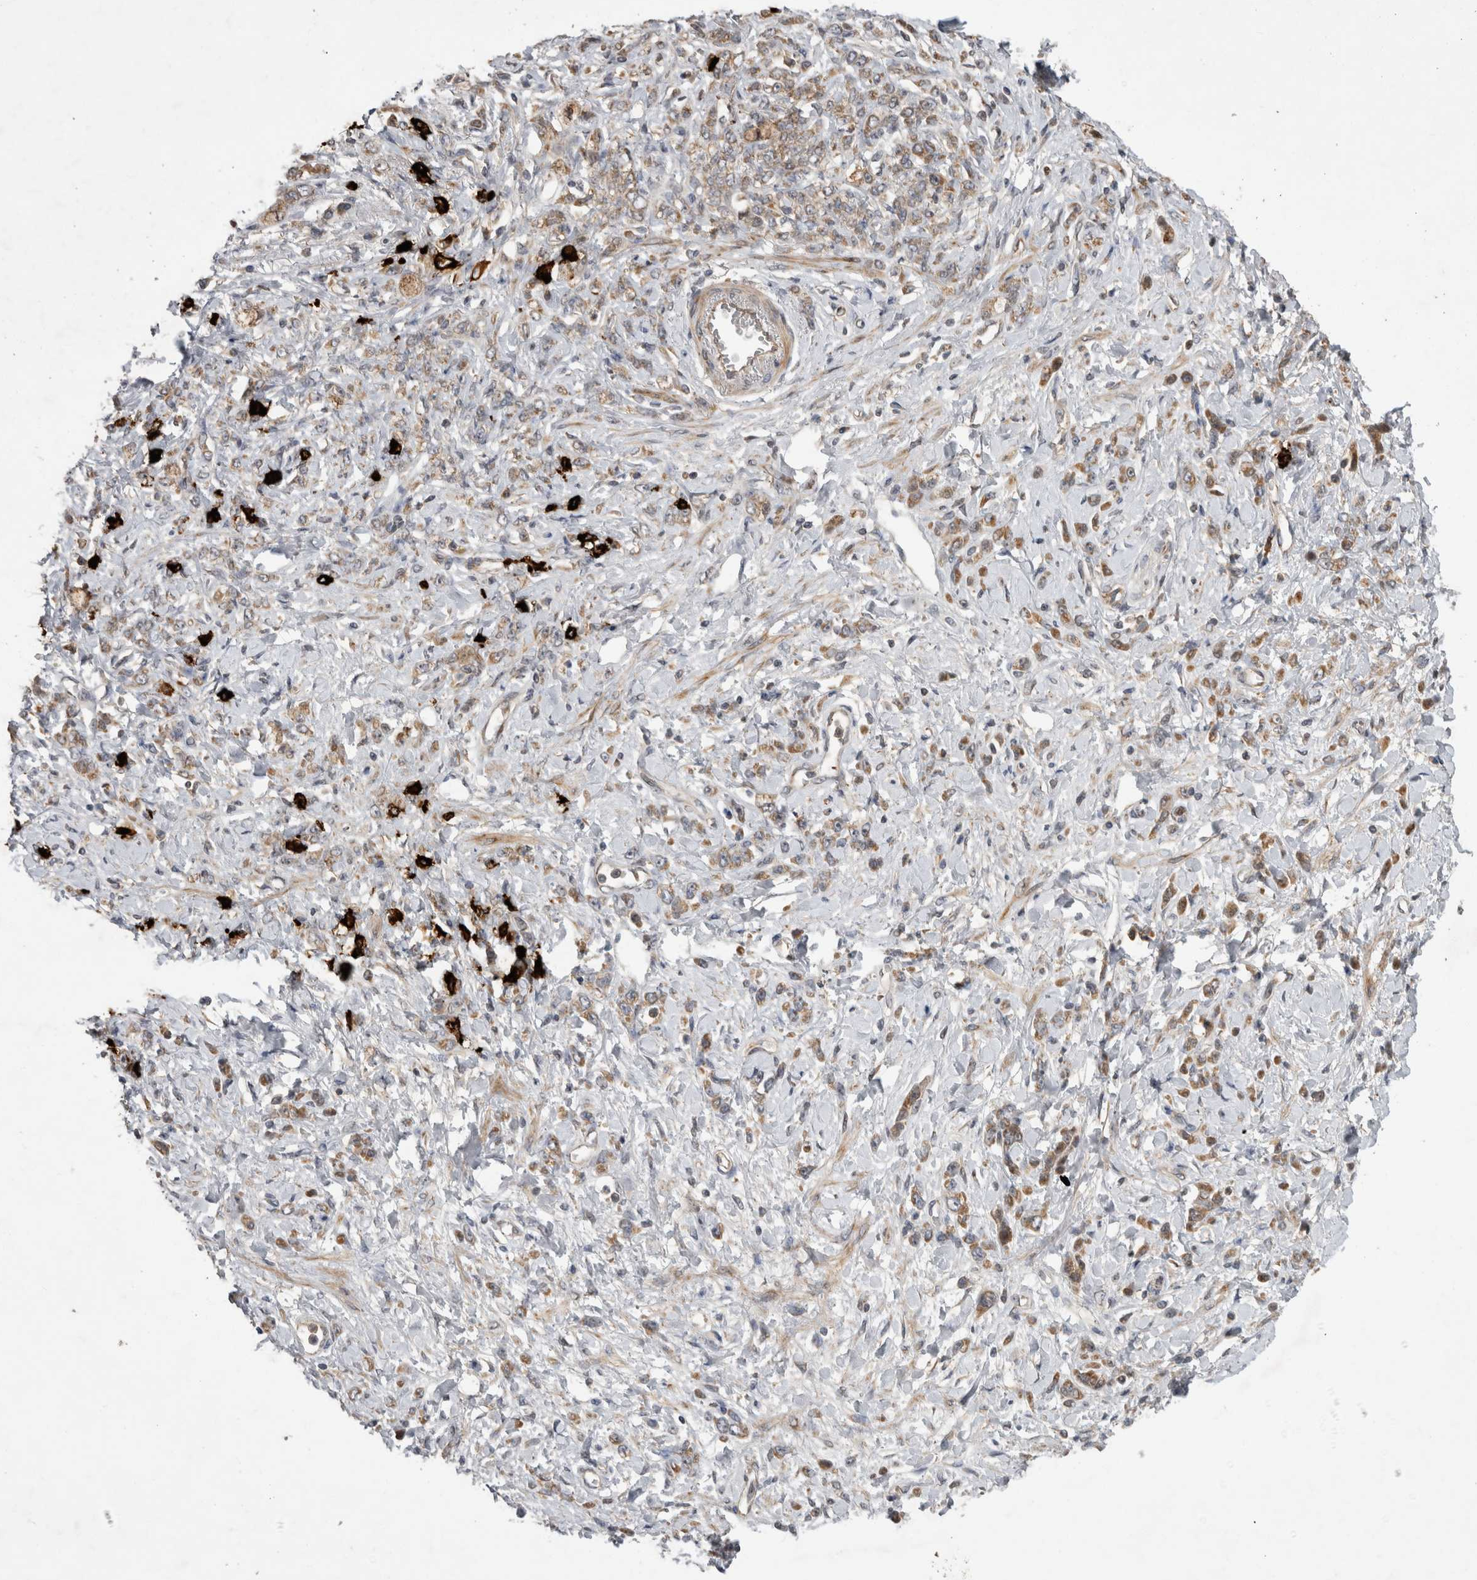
{"staining": {"intensity": "moderate", "quantity": ">75%", "location": "cytoplasmic/membranous"}, "tissue": "stomach cancer", "cell_type": "Tumor cells", "image_type": "cancer", "snomed": [{"axis": "morphology", "description": "Normal tissue, NOS"}, {"axis": "morphology", "description": "Adenocarcinoma, NOS"}, {"axis": "topography", "description": "Stomach"}], "caption": "There is medium levels of moderate cytoplasmic/membranous expression in tumor cells of stomach adenocarcinoma, as demonstrated by immunohistochemical staining (brown color).", "gene": "KCNIP1", "patient": {"sex": "male", "age": 82}}